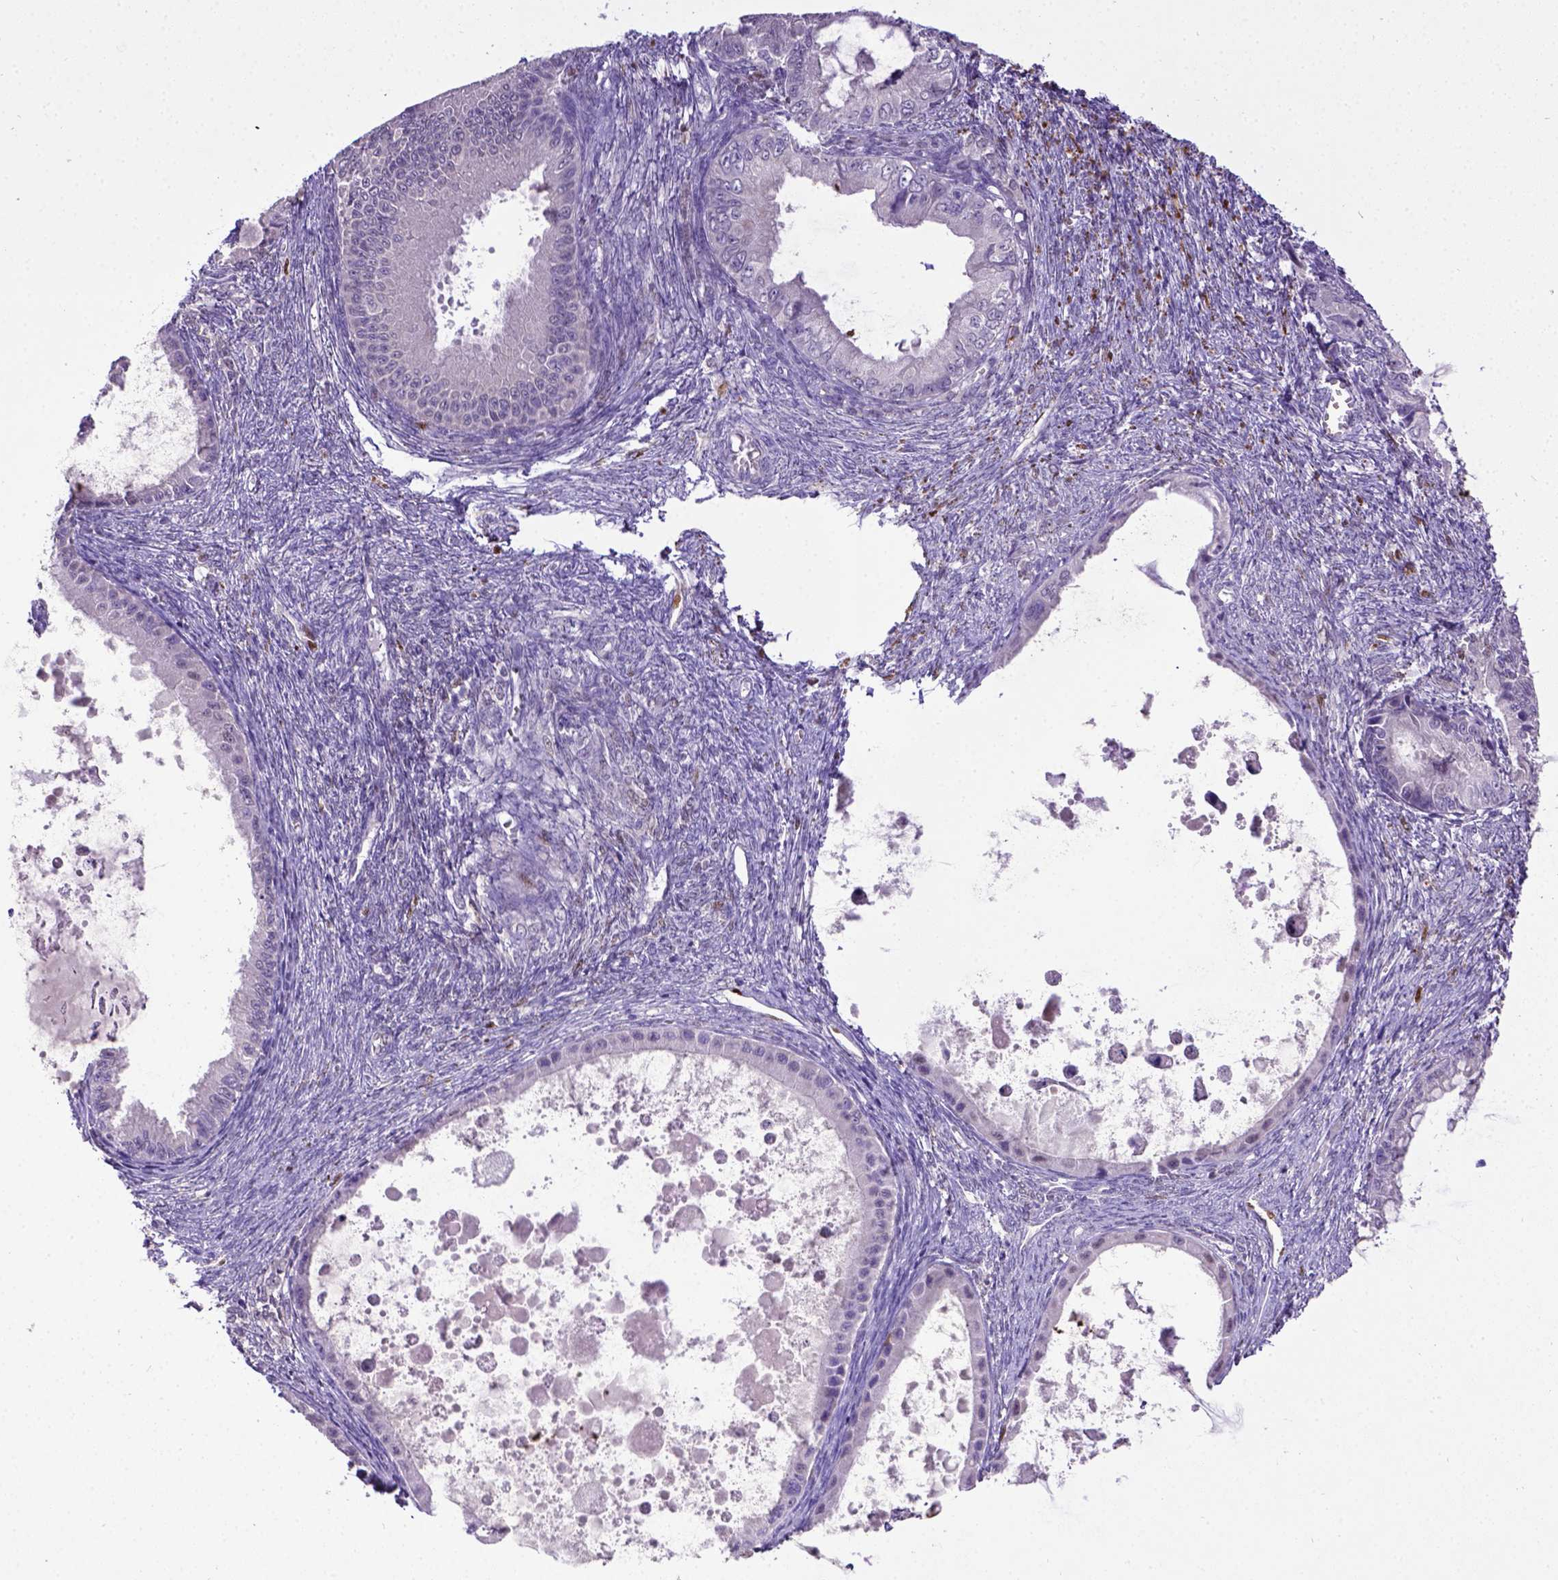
{"staining": {"intensity": "negative", "quantity": "none", "location": "none"}, "tissue": "ovarian cancer", "cell_type": "Tumor cells", "image_type": "cancer", "snomed": [{"axis": "morphology", "description": "Cystadenocarcinoma, mucinous, NOS"}, {"axis": "topography", "description": "Ovary"}], "caption": "This is an IHC histopathology image of ovarian cancer (mucinous cystadenocarcinoma). There is no positivity in tumor cells.", "gene": "CDKN1A", "patient": {"sex": "female", "age": 64}}